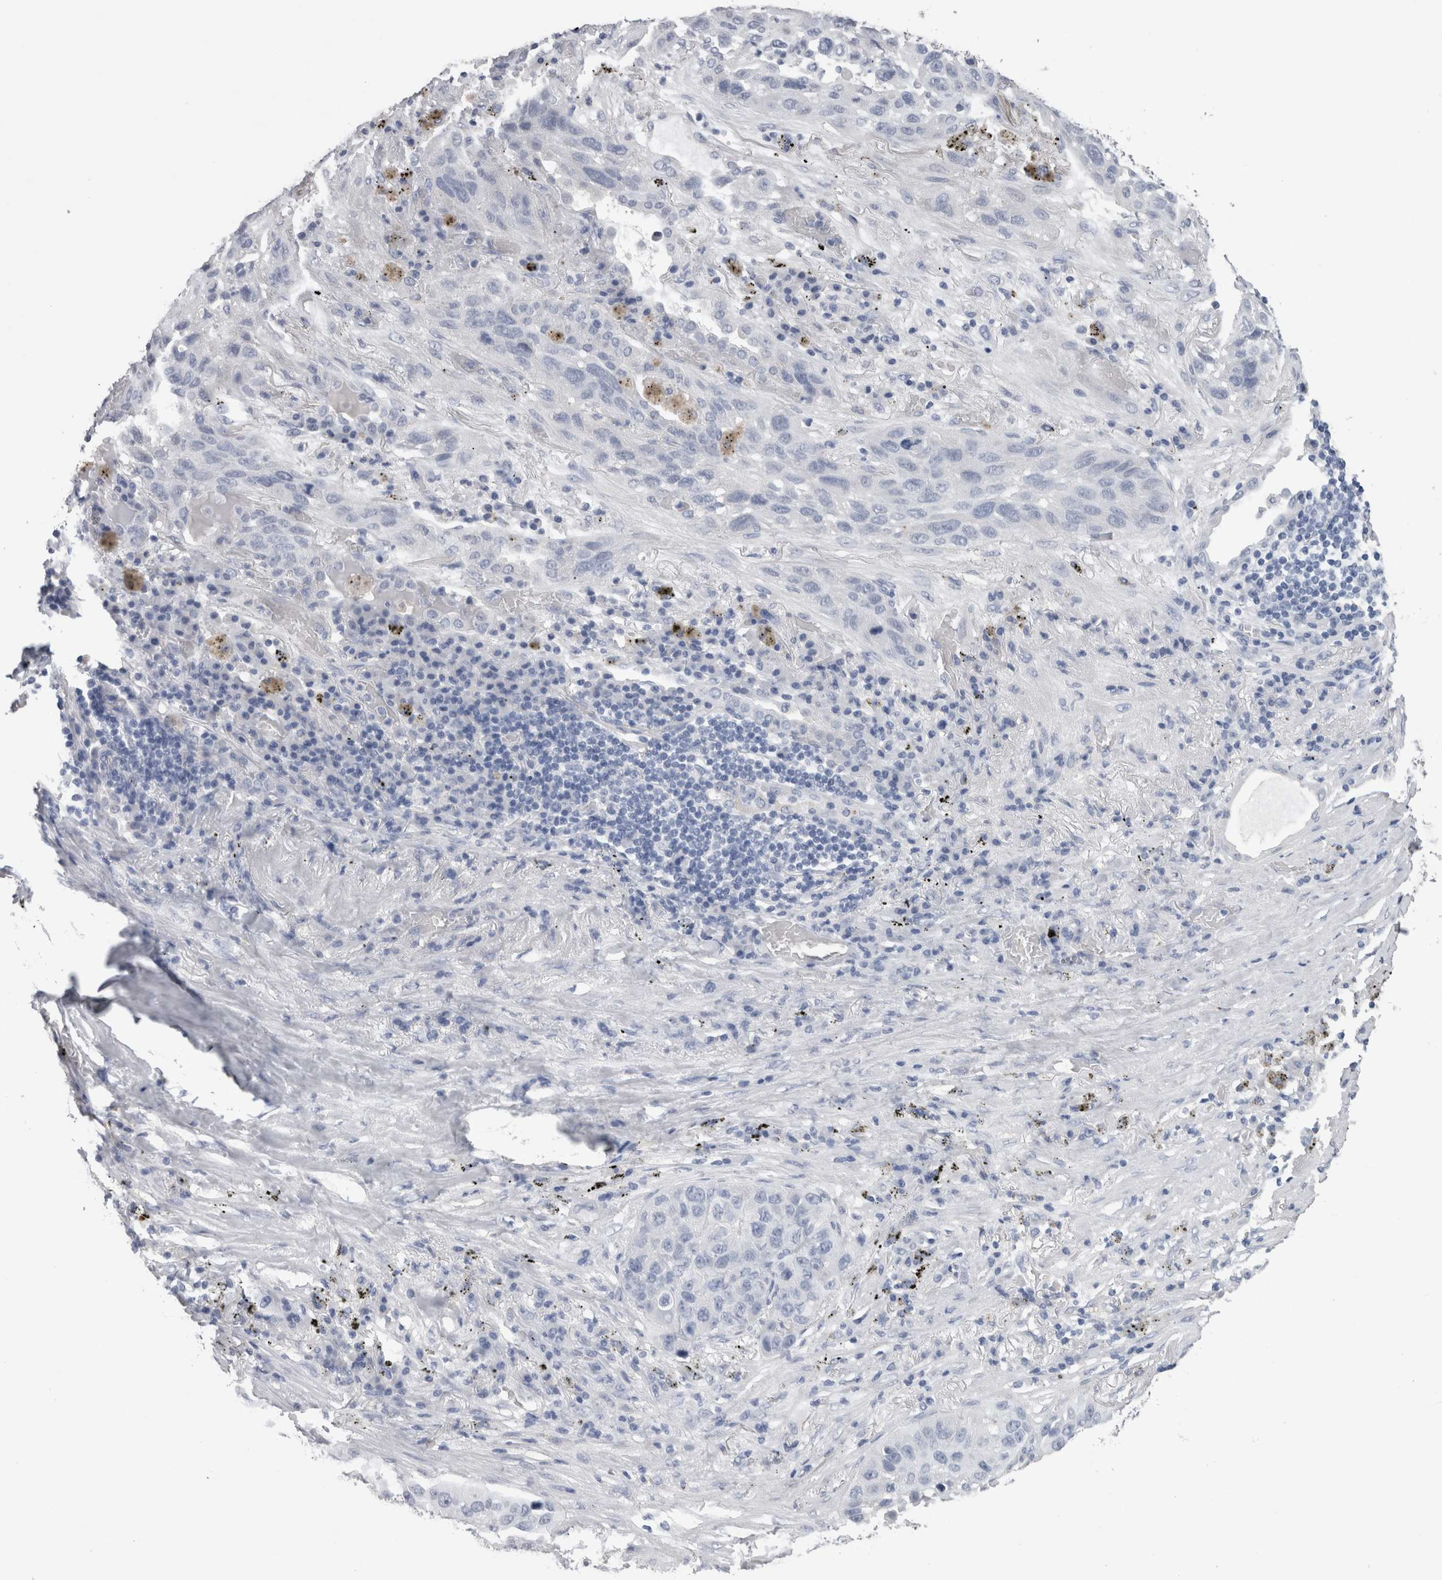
{"staining": {"intensity": "negative", "quantity": "none", "location": "none"}, "tissue": "lung cancer", "cell_type": "Tumor cells", "image_type": "cancer", "snomed": [{"axis": "morphology", "description": "Squamous cell carcinoma, NOS"}, {"axis": "topography", "description": "Lung"}], "caption": "Immunohistochemistry micrograph of neoplastic tissue: human lung squamous cell carcinoma stained with DAB shows no significant protein positivity in tumor cells. The staining is performed using DAB brown chromogen with nuclei counter-stained in using hematoxylin.", "gene": "CA8", "patient": {"sex": "male", "age": 57}}